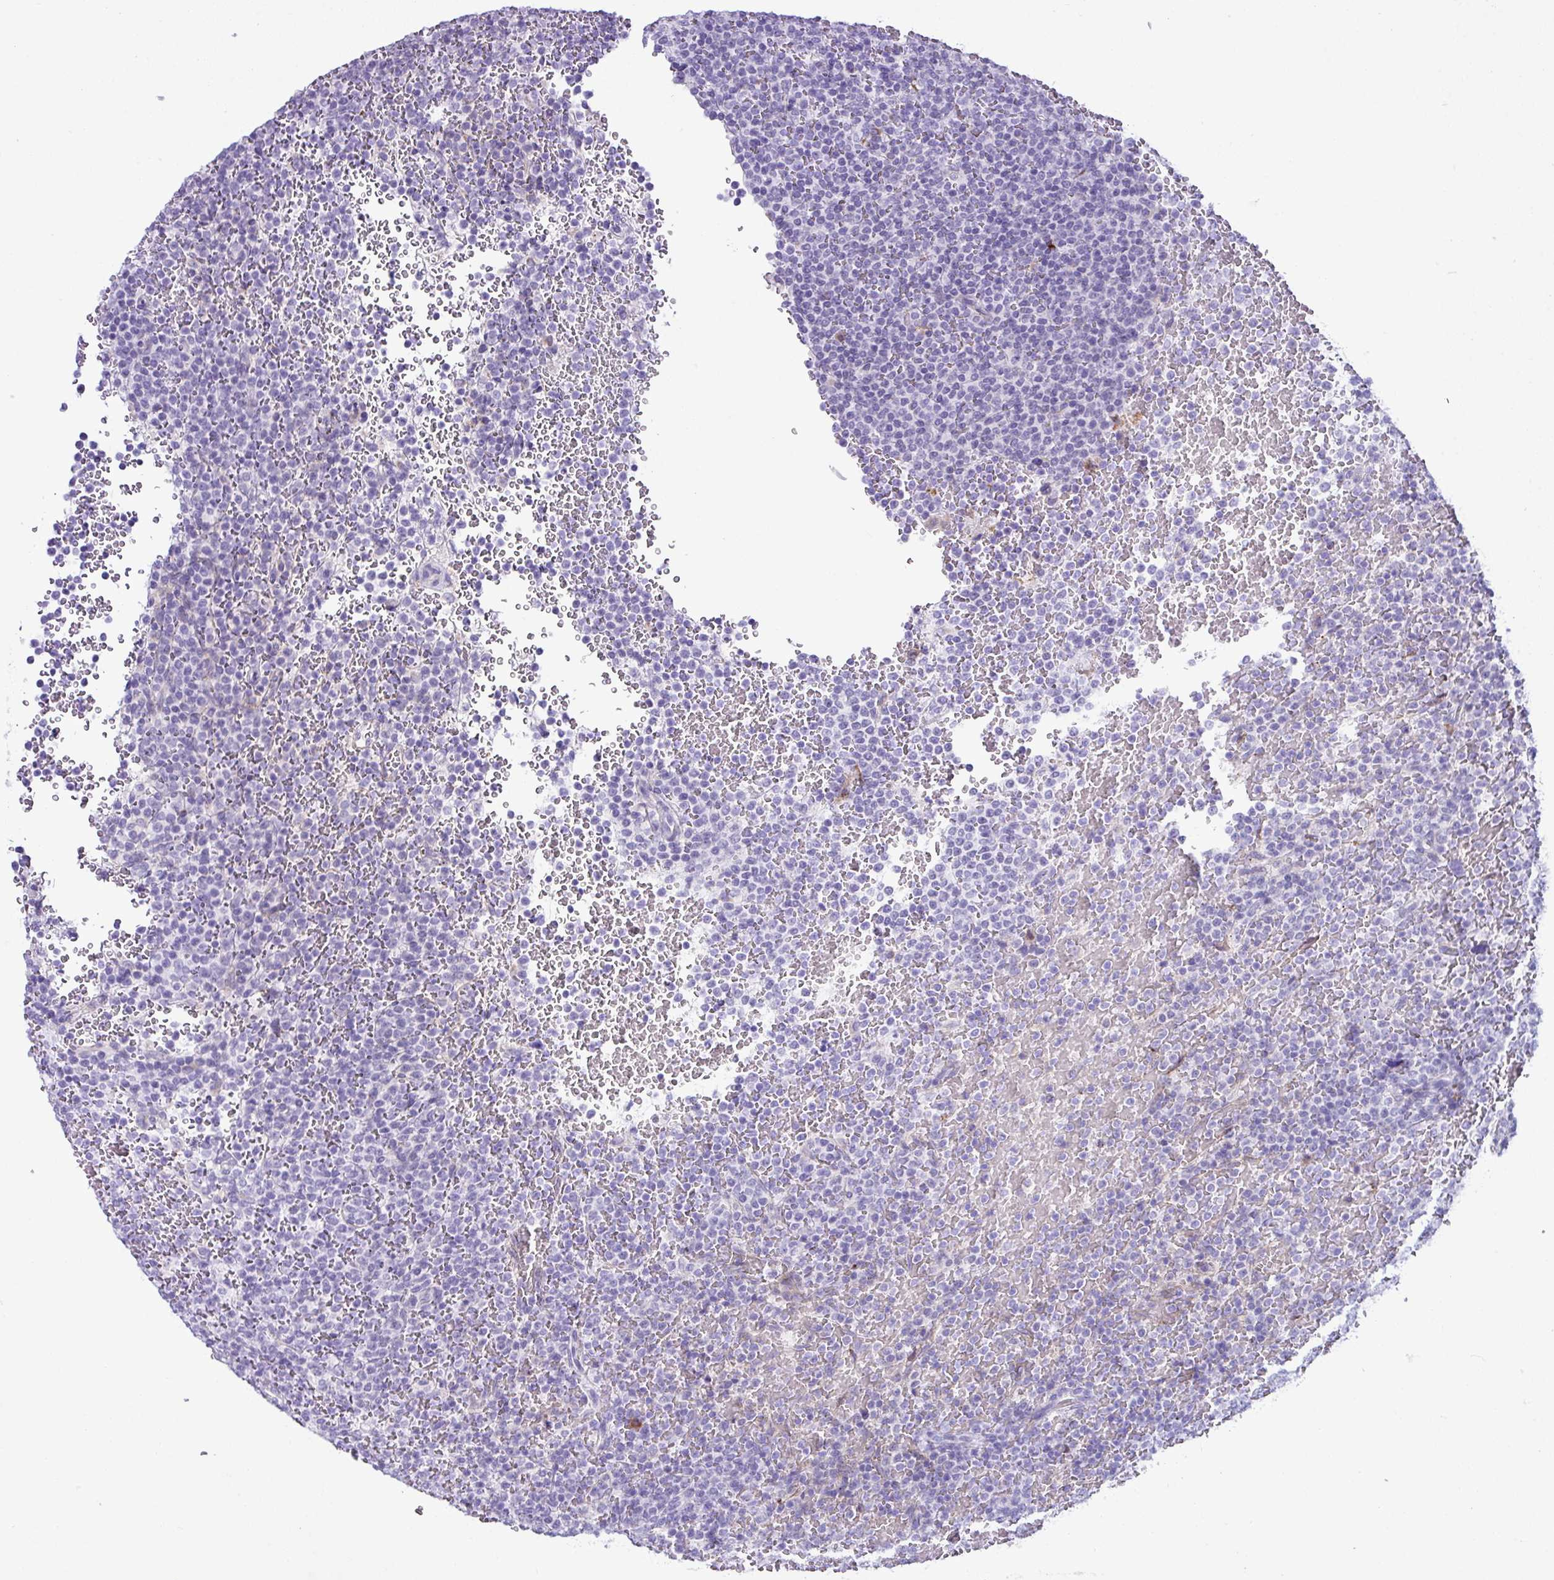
{"staining": {"intensity": "negative", "quantity": "none", "location": "none"}, "tissue": "lymphoma", "cell_type": "Tumor cells", "image_type": "cancer", "snomed": [{"axis": "morphology", "description": "Malignant lymphoma, non-Hodgkin's type, Low grade"}, {"axis": "topography", "description": "Spleen"}], "caption": "Histopathology image shows no protein positivity in tumor cells of low-grade malignant lymphoma, non-Hodgkin's type tissue. The staining is performed using DAB brown chromogen with nuclei counter-stained in using hematoxylin.", "gene": "RGS21", "patient": {"sex": "male", "age": 60}}